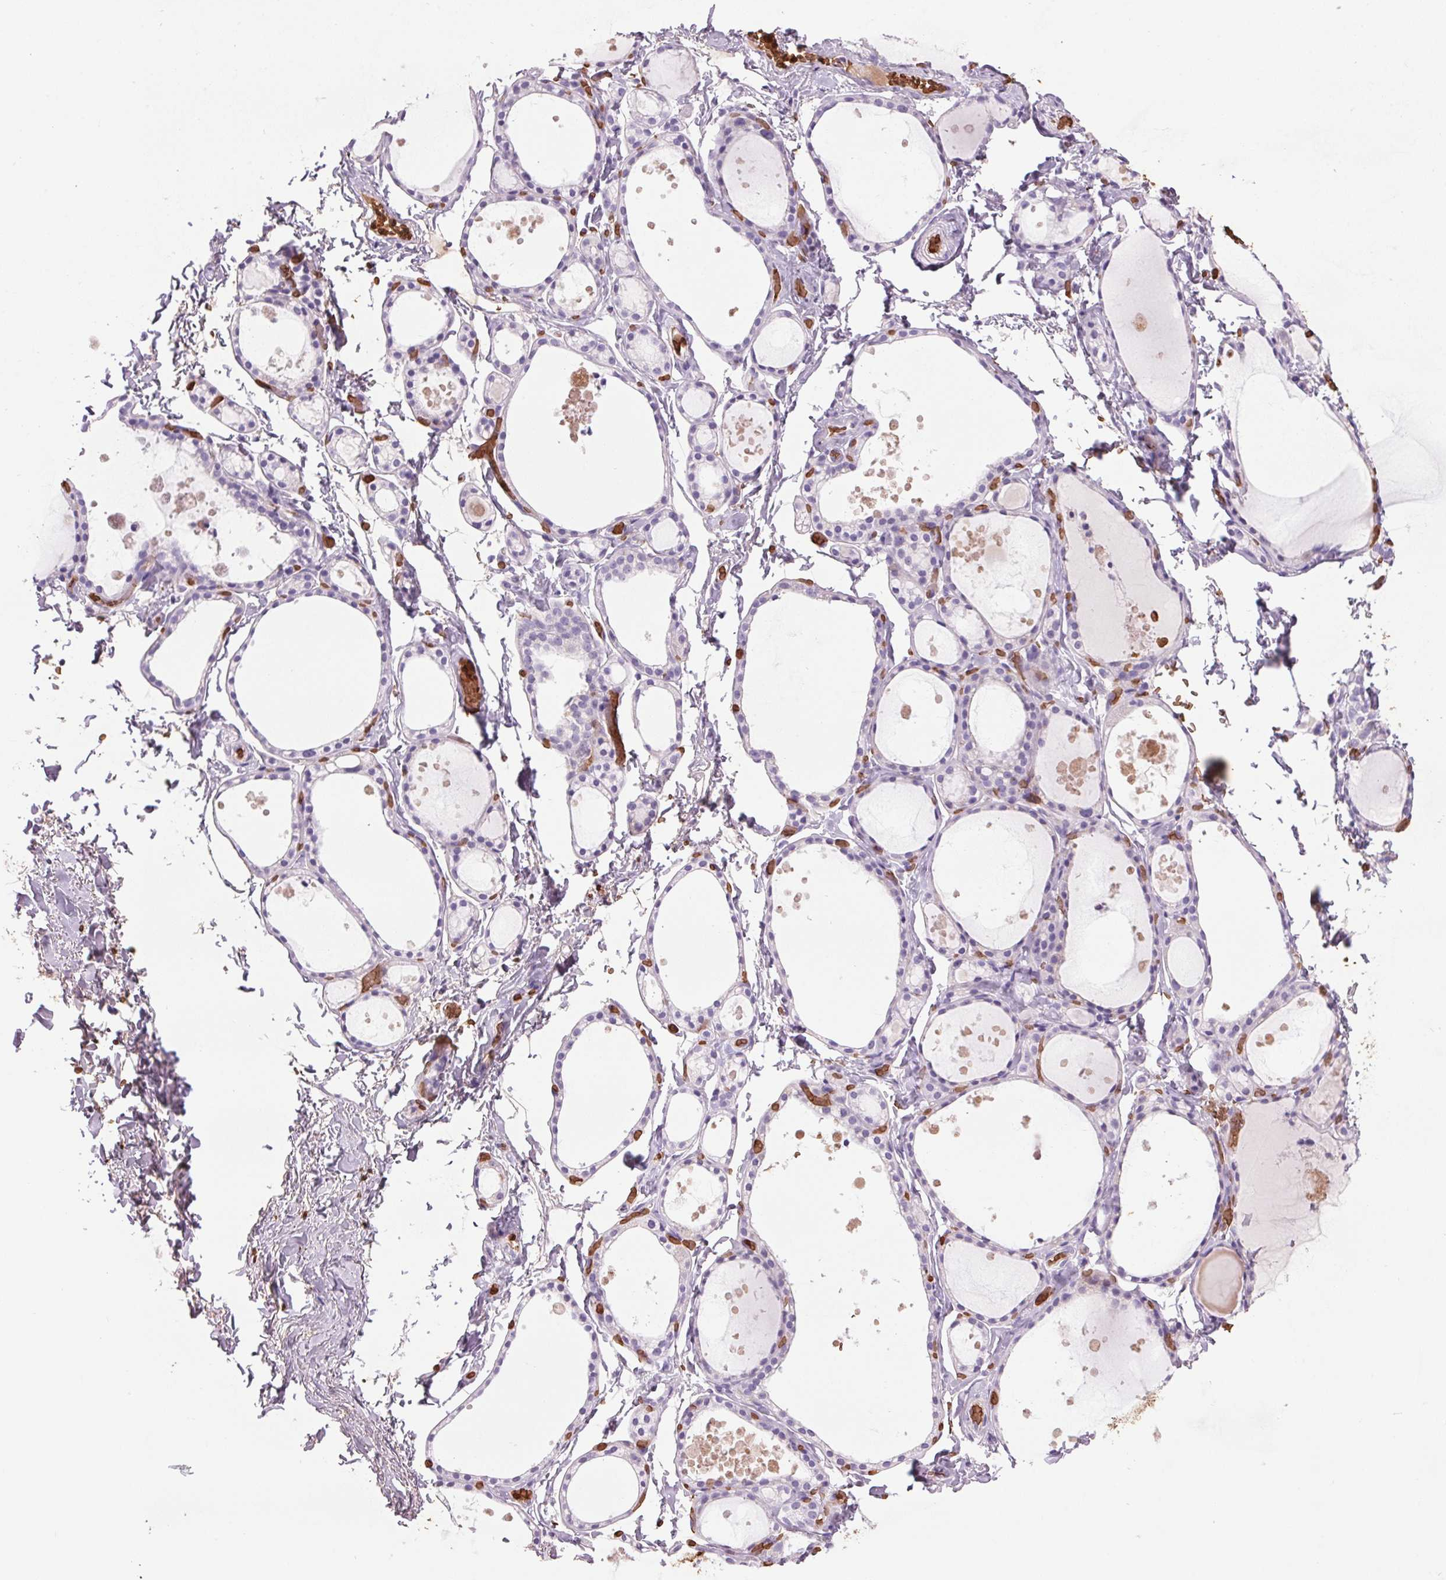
{"staining": {"intensity": "negative", "quantity": "none", "location": "none"}, "tissue": "thyroid gland", "cell_type": "Glandular cells", "image_type": "normal", "snomed": [{"axis": "morphology", "description": "Normal tissue, NOS"}, {"axis": "topography", "description": "Thyroid gland"}], "caption": "The histopathology image shows no staining of glandular cells in benign thyroid gland.", "gene": "HBQ1", "patient": {"sex": "male", "age": 68}}